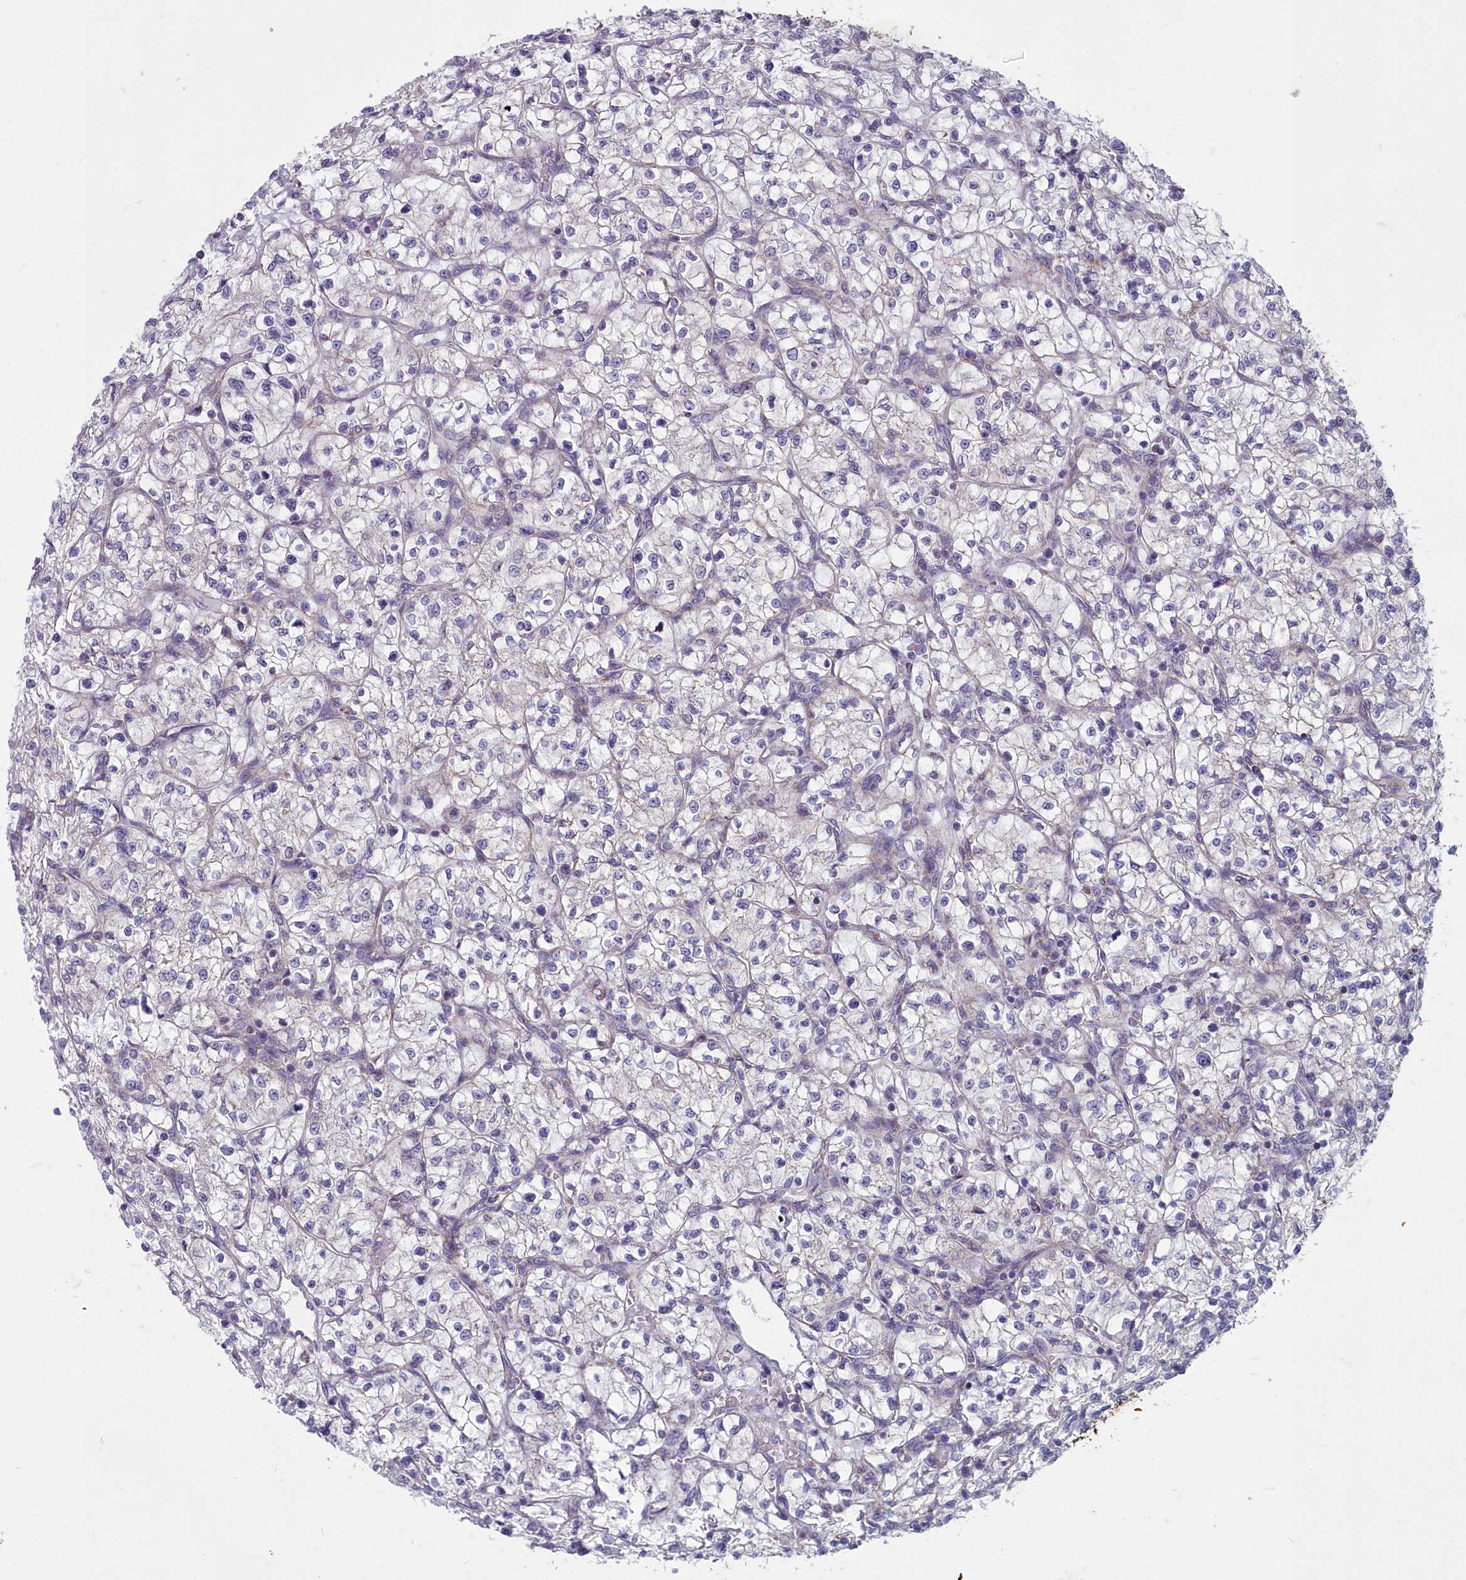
{"staining": {"intensity": "negative", "quantity": "none", "location": "none"}, "tissue": "renal cancer", "cell_type": "Tumor cells", "image_type": "cancer", "snomed": [{"axis": "morphology", "description": "Adenocarcinoma, NOS"}, {"axis": "topography", "description": "Kidney"}], "caption": "High magnification brightfield microscopy of renal cancer stained with DAB (brown) and counterstained with hematoxylin (blue): tumor cells show no significant staining.", "gene": "INSYN2A", "patient": {"sex": "female", "age": 64}}